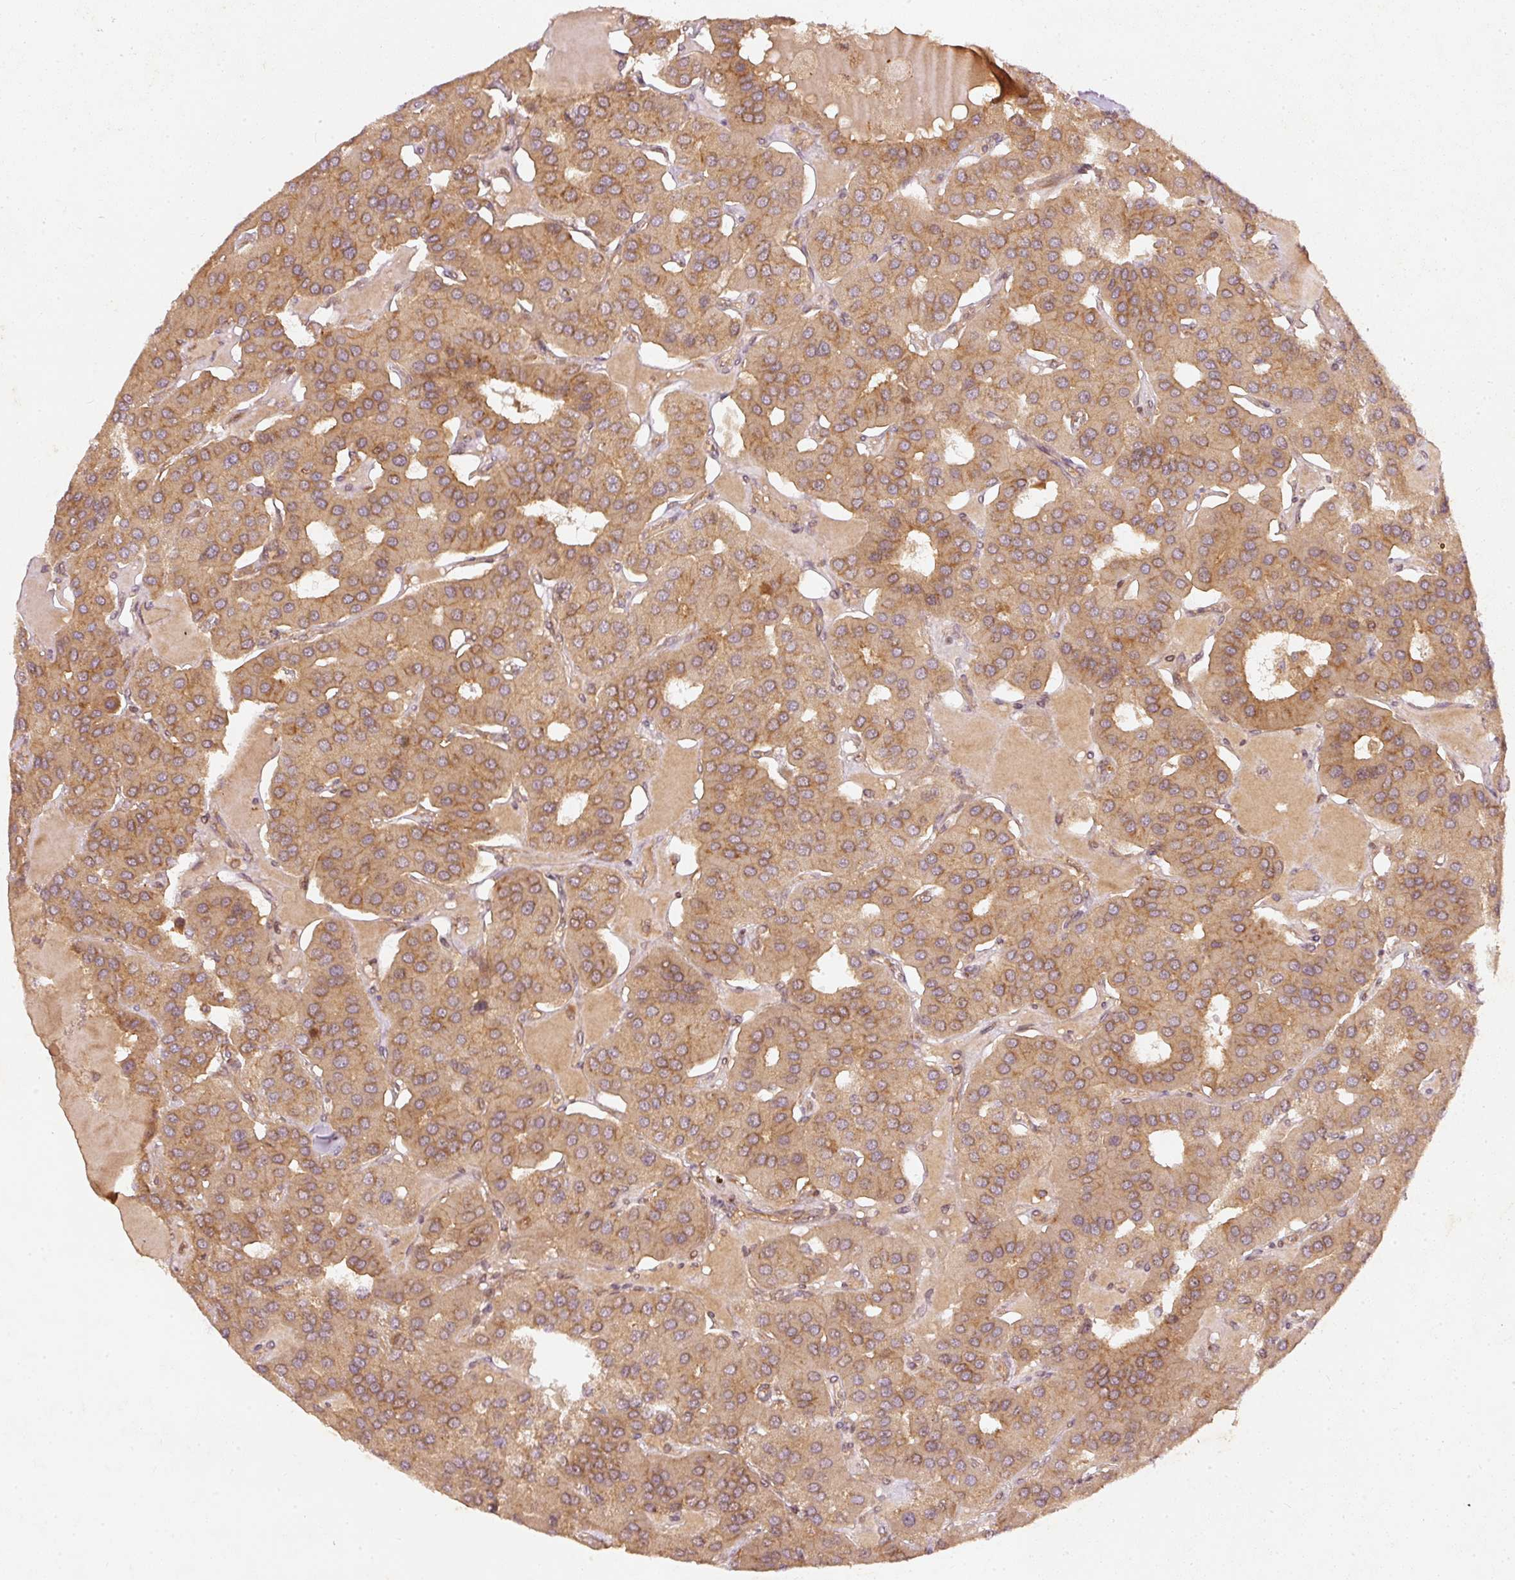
{"staining": {"intensity": "moderate", "quantity": ">75%", "location": "cytoplasmic/membranous"}, "tissue": "parathyroid gland", "cell_type": "Glandular cells", "image_type": "normal", "snomed": [{"axis": "morphology", "description": "Normal tissue, NOS"}, {"axis": "morphology", "description": "Adenoma, NOS"}, {"axis": "topography", "description": "Parathyroid gland"}], "caption": "An immunohistochemistry (IHC) image of benign tissue is shown. Protein staining in brown highlights moderate cytoplasmic/membranous positivity in parathyroid gland within glandular cells. (Stains: DAB in brown, nuclei in blue, Microscopy: brightfield microscopy at high magnification).", "gene": "ZNF580", "patient": {"sex": "female", "age": 86}}